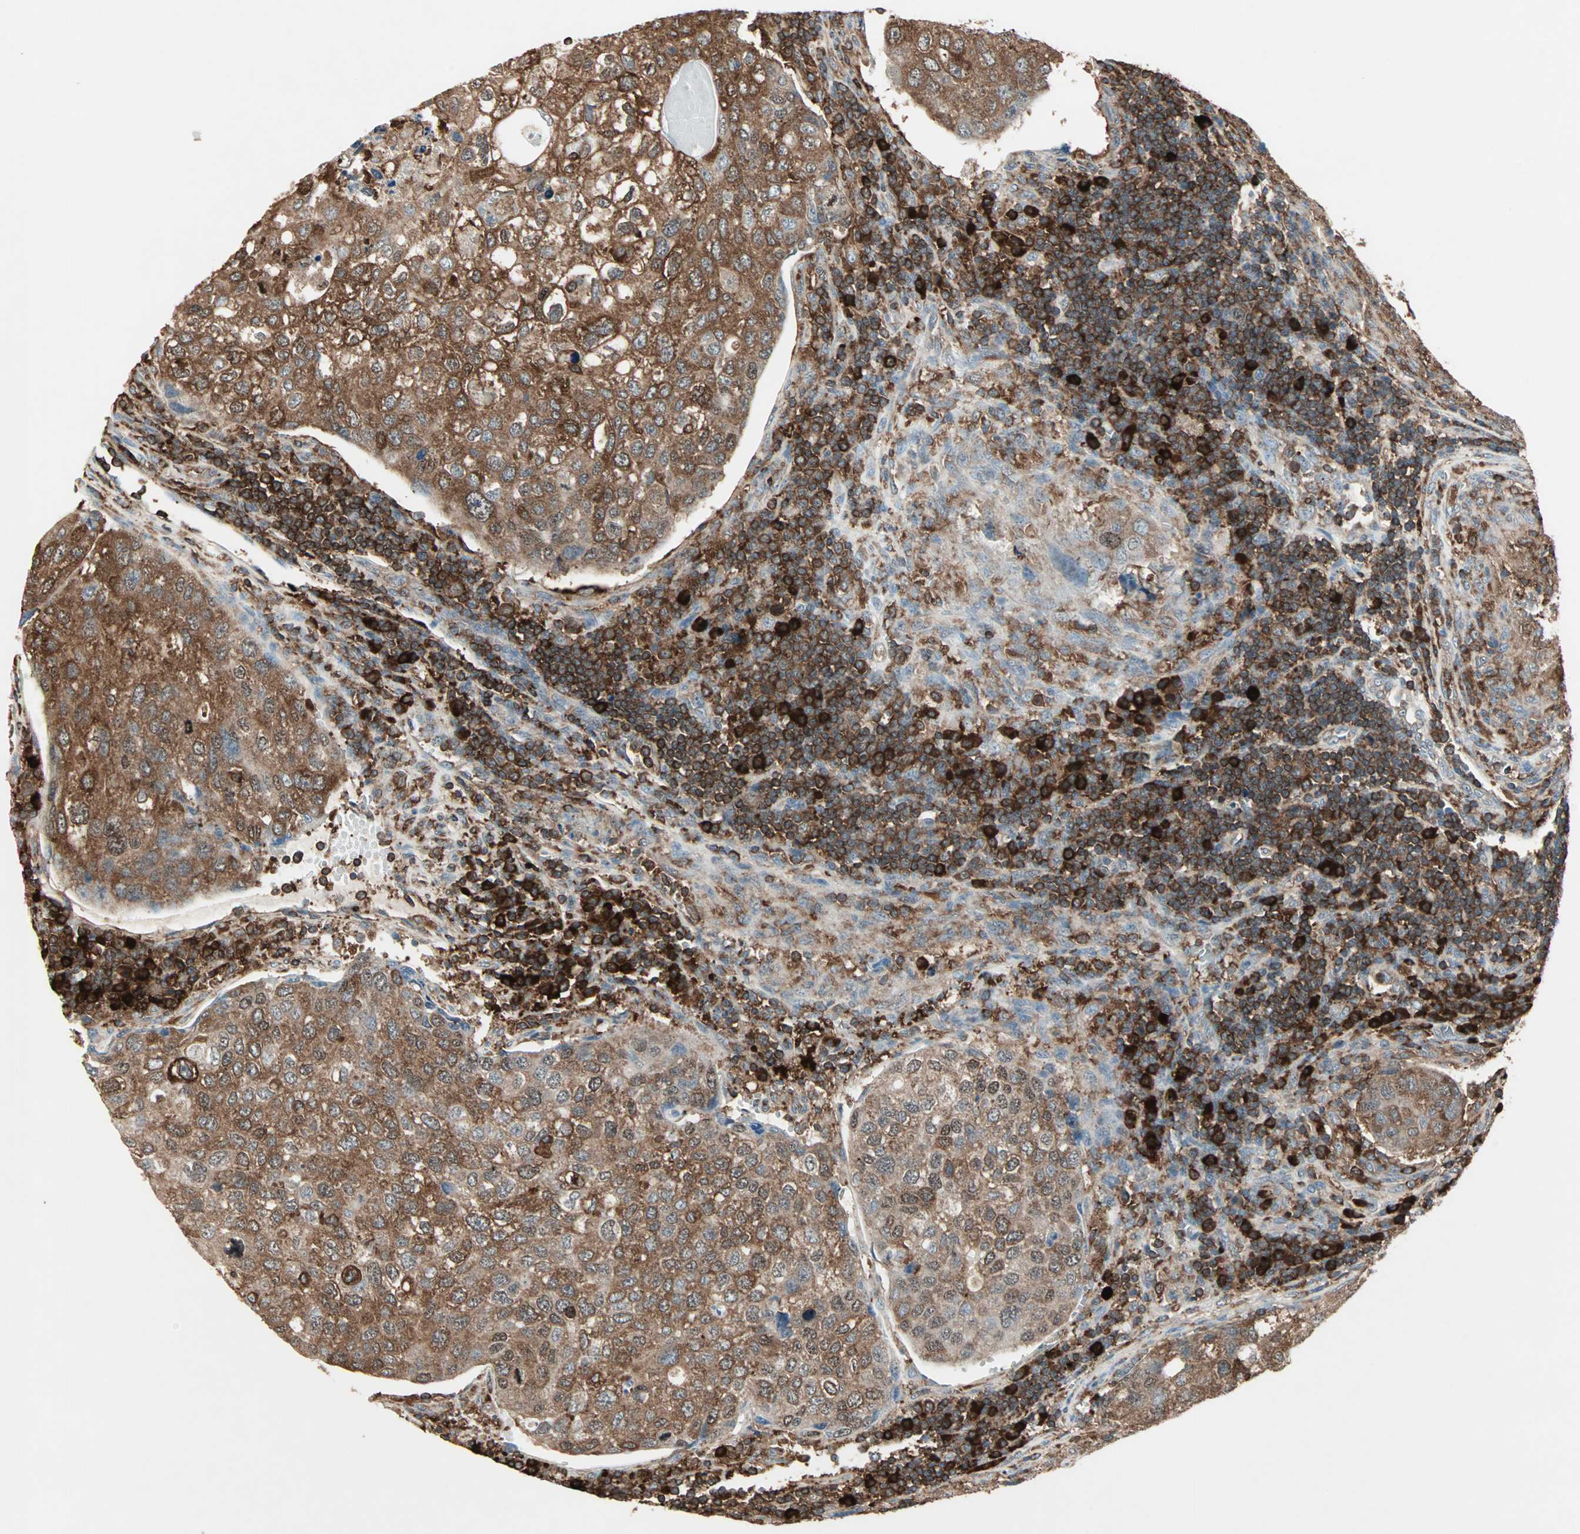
{"staining": {"intensity": "strong", "quantity": ">75%", "location": "cytoplasmic/membranous"}, "tissue": "urothelial cancer", "cell_type": "Tumor cells", "image_type": "cancer", "snomed": [{"axis": "morphology", "description": "Urothelial carcinoma, High grade"}, {"axis": "topography", "description": "Lymph node"}, {"axis": "topography", "description": "Urinary bladder"}], "caption": "Tumor cells show strong cytoplasmic/membranous positivity in about >75% of cells in high-grade urothelial carcinoma.", "gene": "MMP3", "patient": {"sex": "male", "age": 51}}